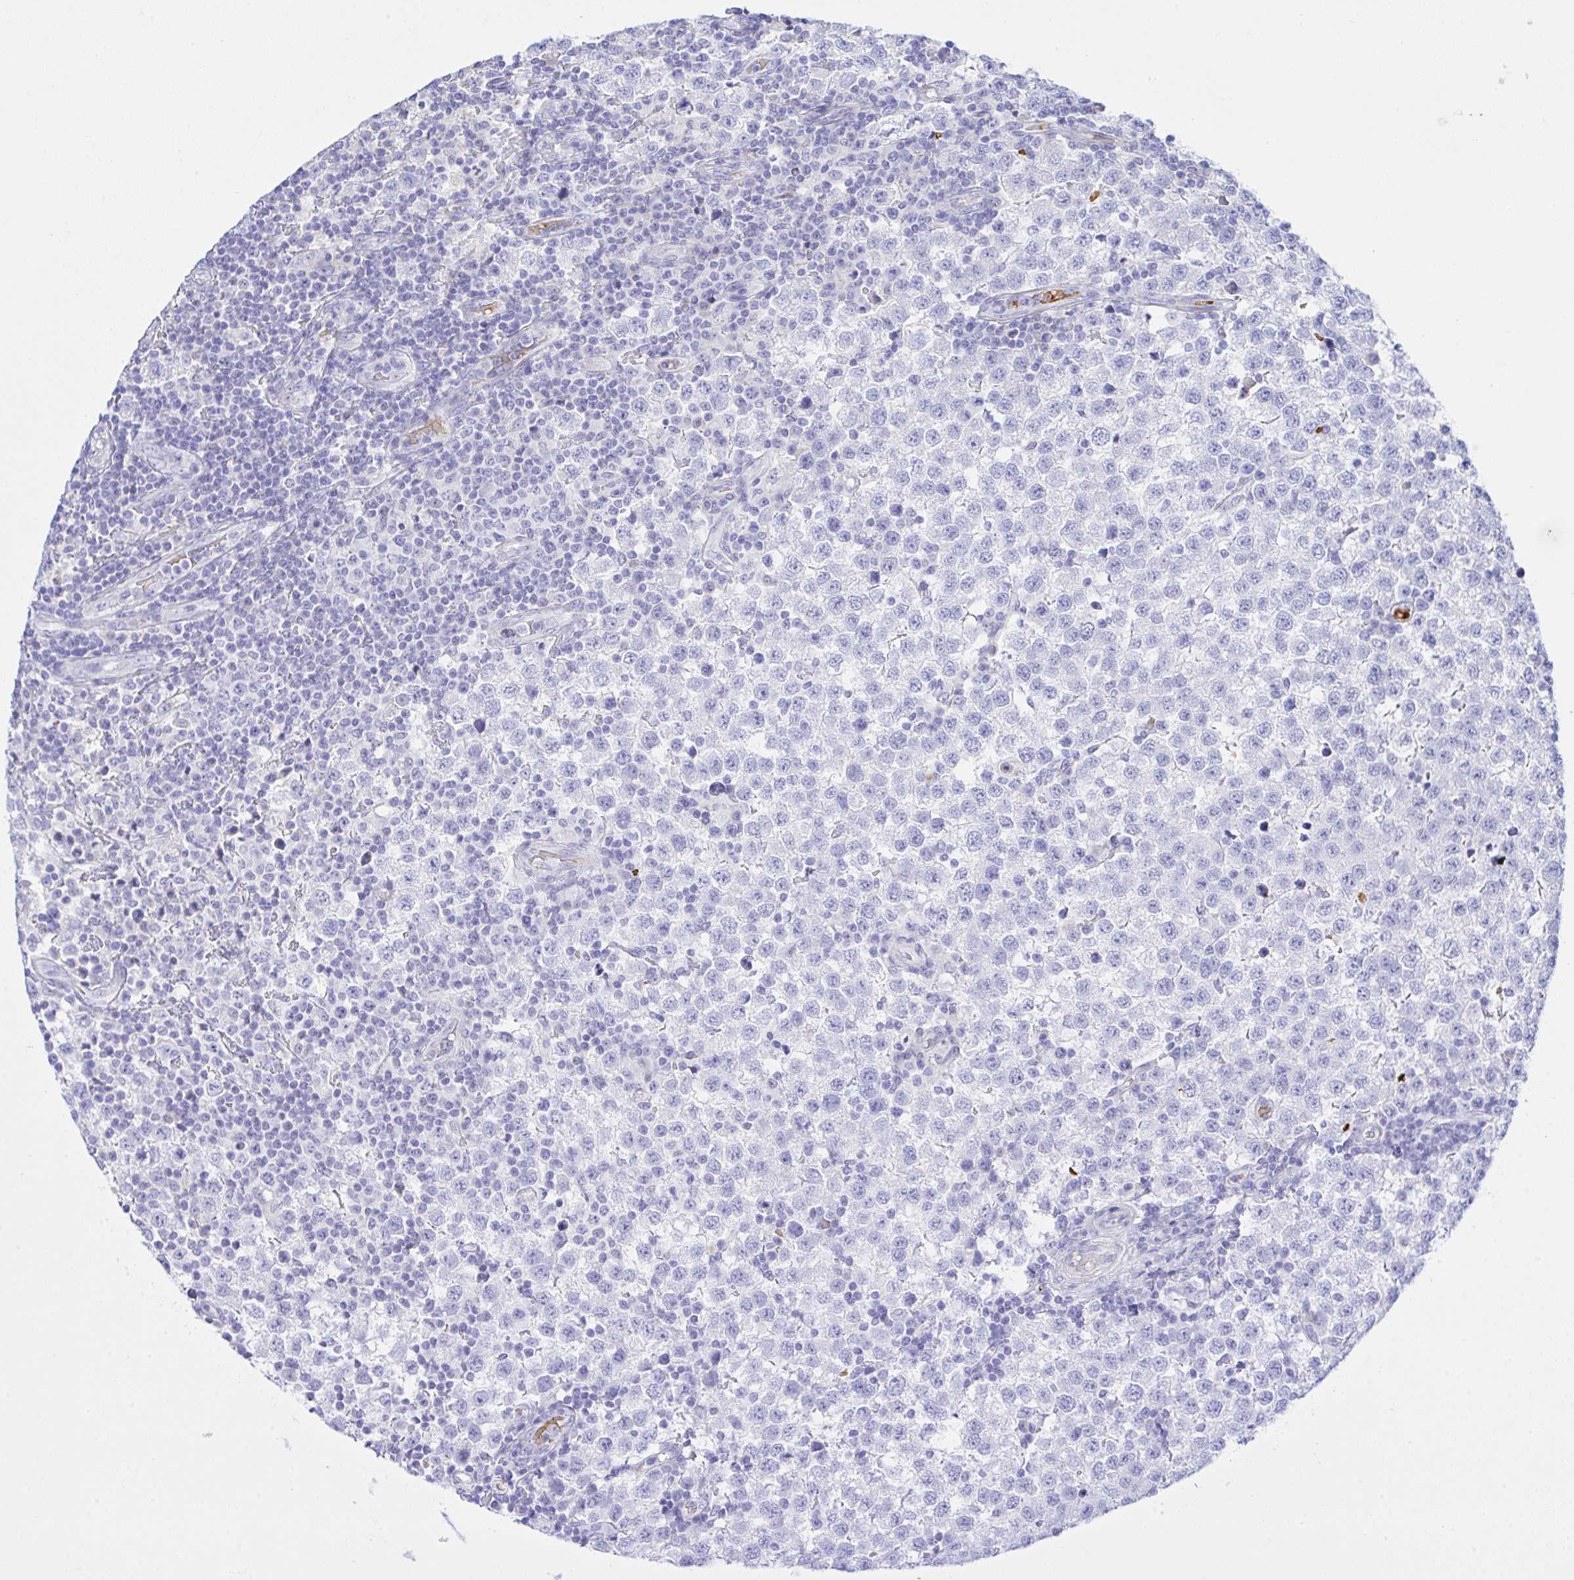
{"staining": {"intensity": "negative", "quantity": "none", "location": "none"}, "tissue": "testis cancer", "cell_type": "Tumor cells", "image_type": "cancer", "snomed": [{"axis": "morphology", "description": "Seminoma, NOS"}, {"axis": "topography", "description": "Testis"}], "caption": "There is no significant staining in tumor cells of testis cancer. (Immunohistochemistry, brightfield microscopy, high magnification).", "gene": "ZNF221", "patient": {"sex": "male", "age": 34}}